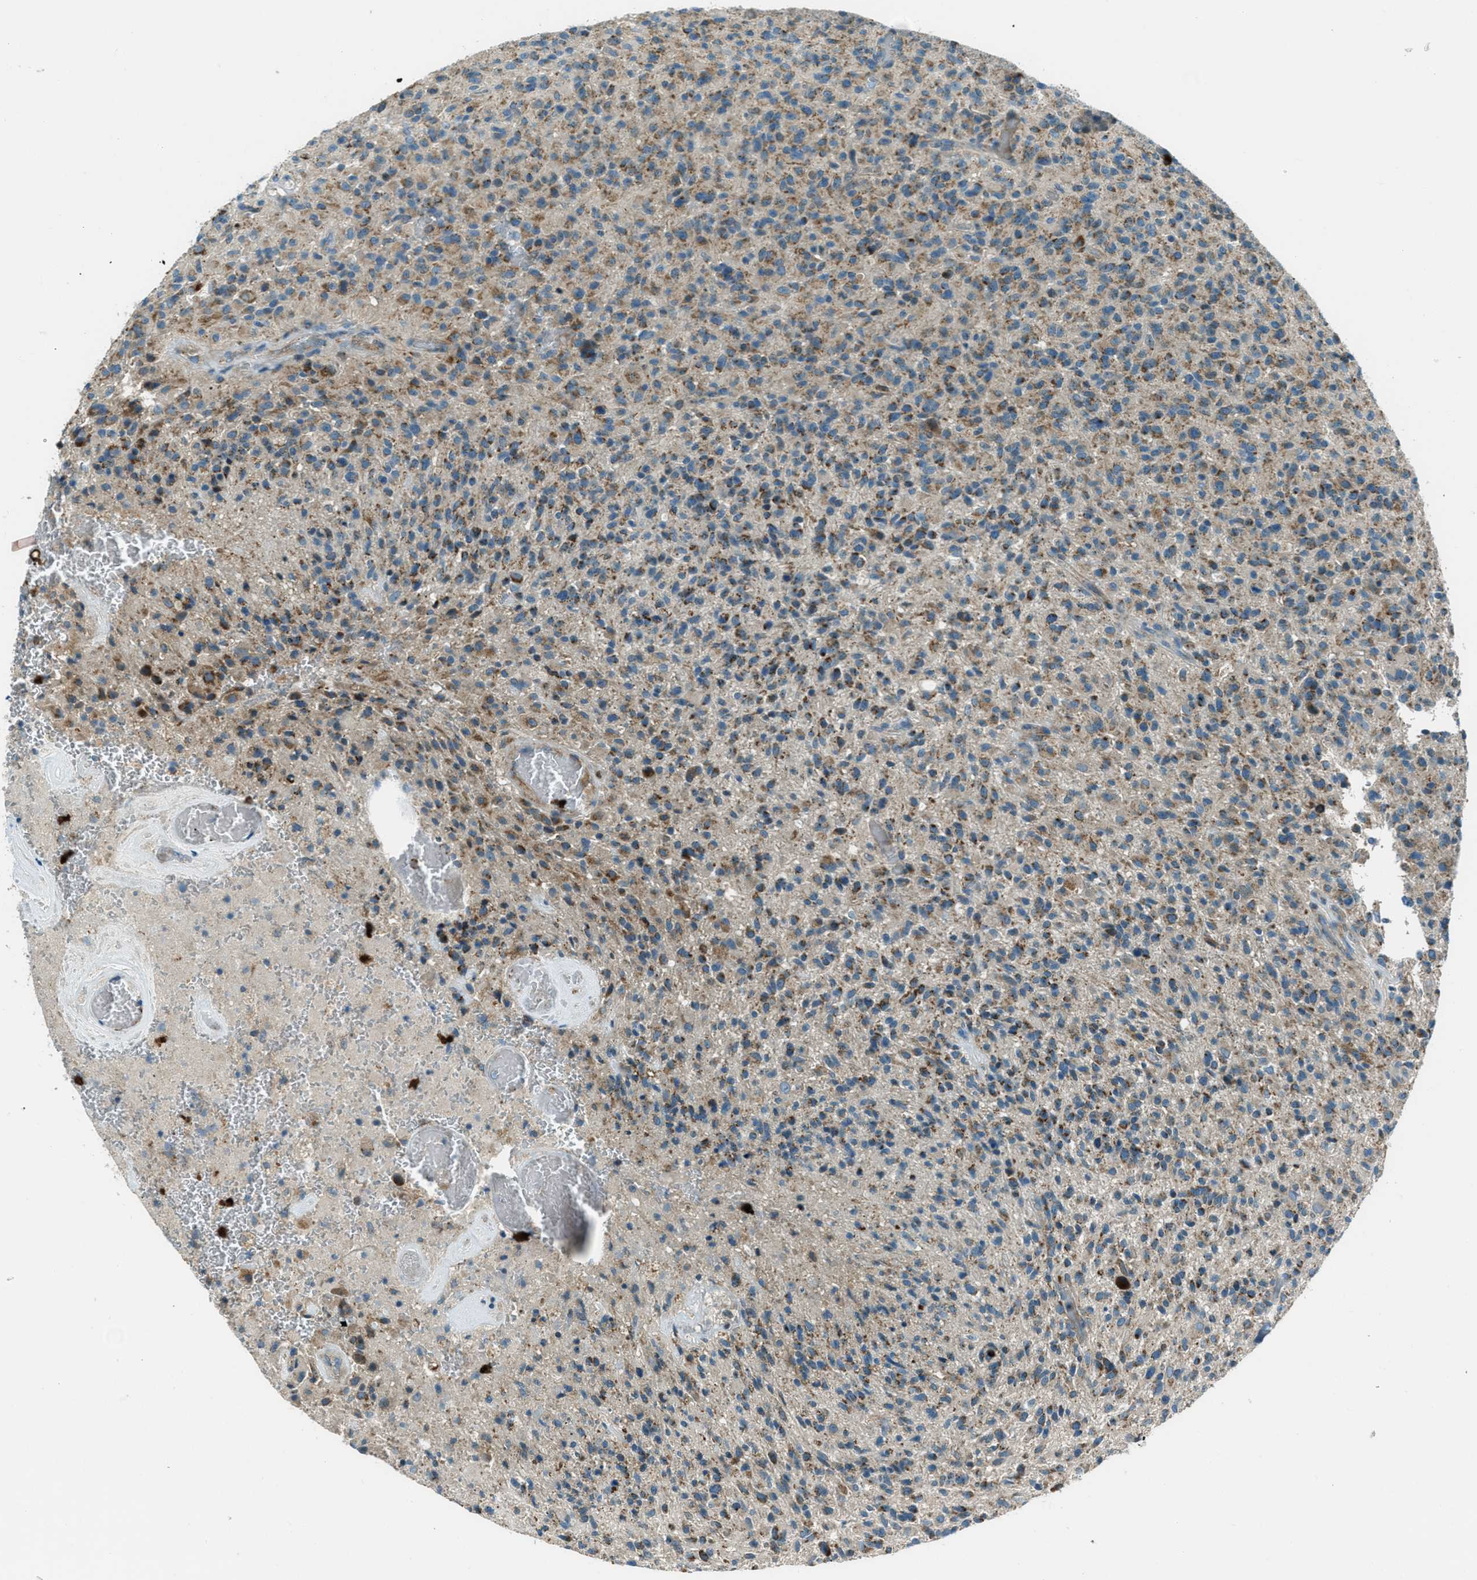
{"staining": {"intensity": "moderate", "quantity": ">75%", "location": "cytoplasmic/membranous"}, "tissue": "glioma", "cell_type": "Tumor cells", "image_type": "cancer", "snomed": [{"axis": "morphology", "description": "Glioma, malignant, High grade"}, {"axis": "topography", "description": "Brain"}], "caption": "Glioma stained with DAB immunohistochemistry displays medium levels of moderate cytoplasmic/membranous expression in about >75% of tumor cells. The staining was performed using DAB (3,3'-diaminobenzidine) to visualize the protein expression in brown, while the nuclei were stained in blue with hematoxylin (Magnification: 20x).", "gene": "FAR1", "patient": {"sex": "male", "age": 71}}